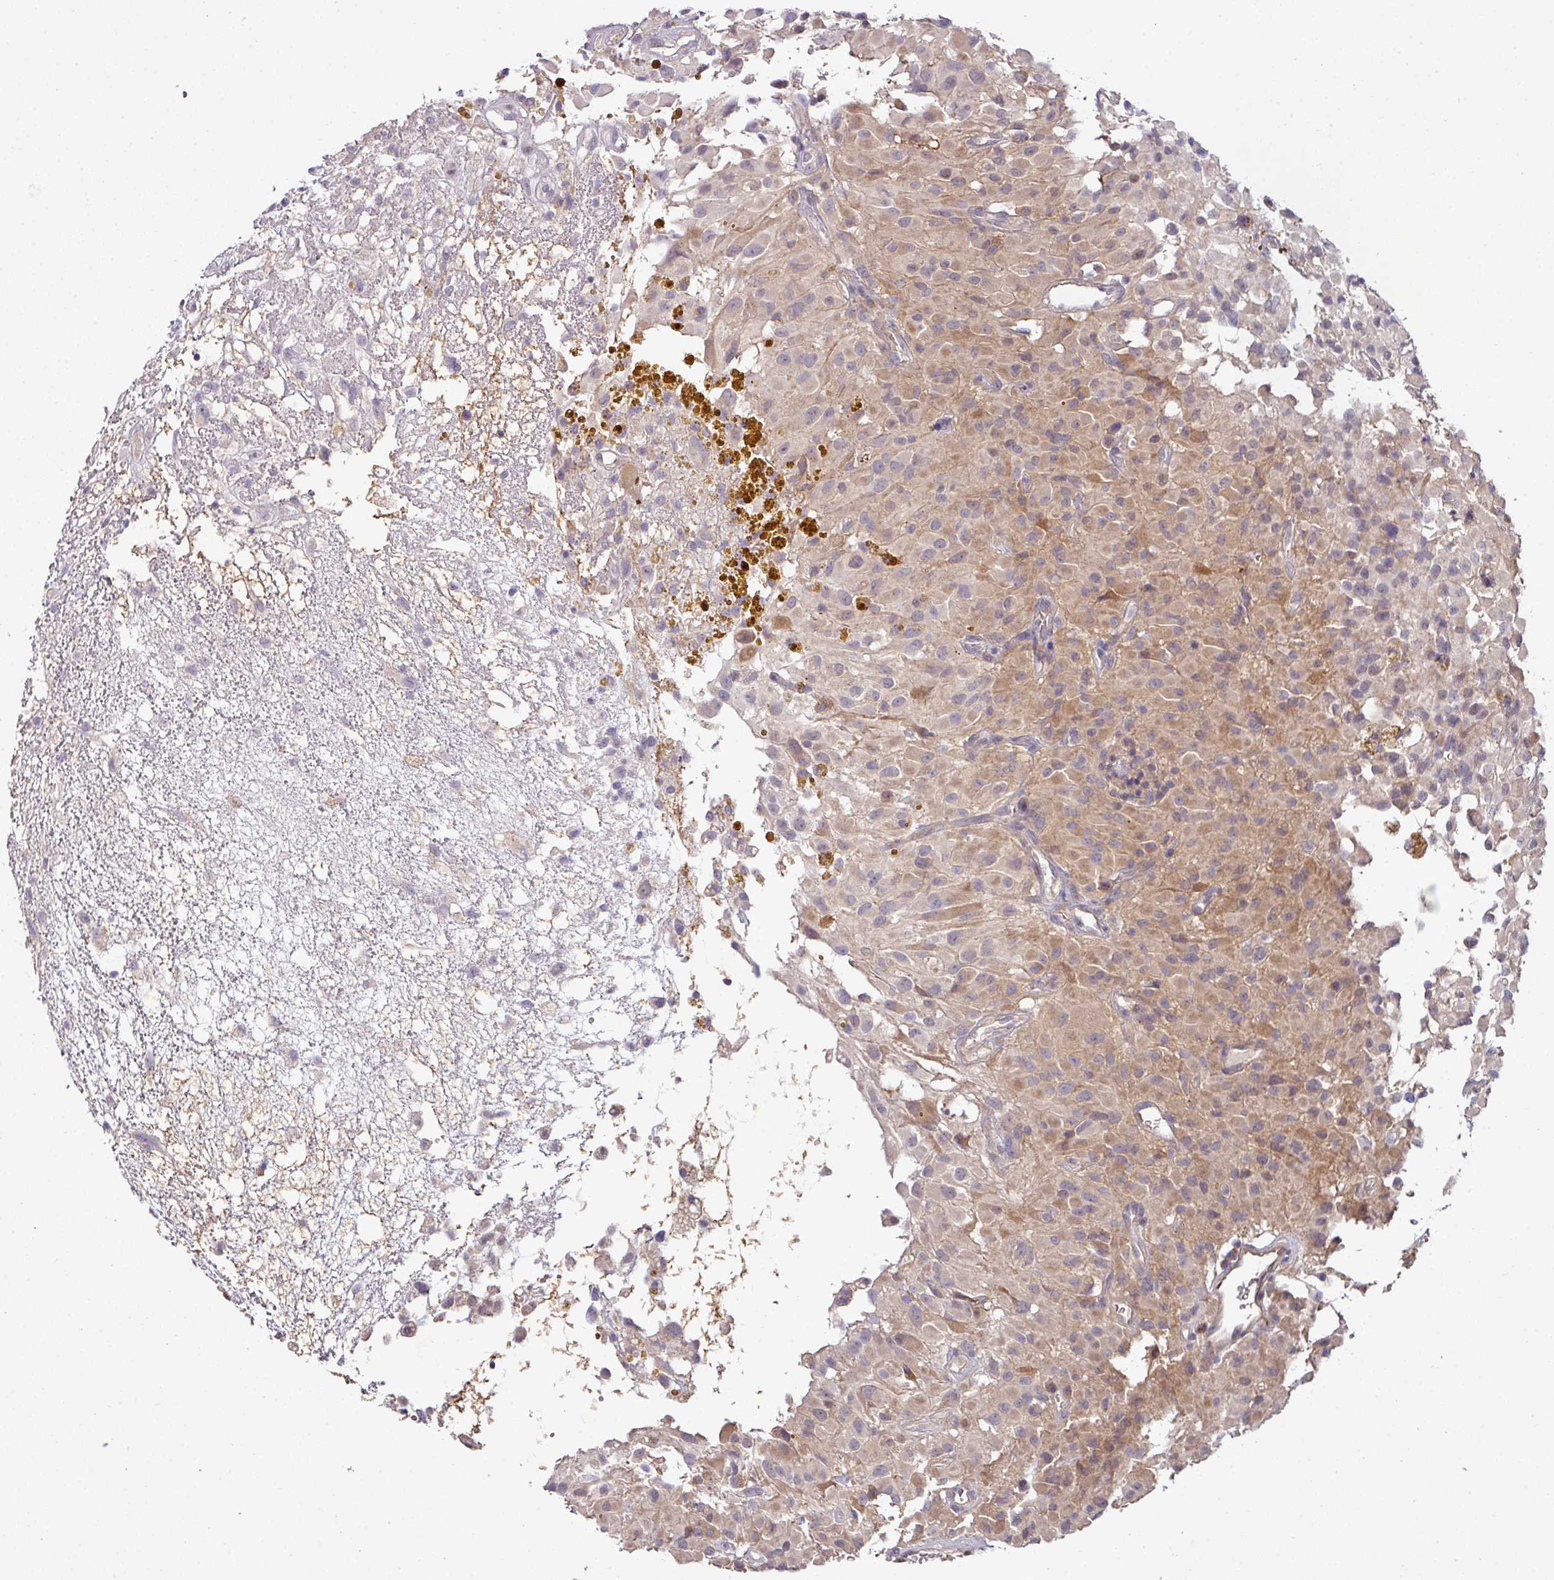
{"staining": {"intensity": "weak", "quantity": "<25%", "location": "cytoplasmic/membranous"}, "tissue": "glioma", "cell_type": "Tumor cells", "image_type": "cancer", "snomed": [{"axis": "morphology", "description": "Glioma, malignant, High grade"}, {"axis": "topography", "description": "Brain"}], "caption": "Immunohistochemical staining of glioma shows no significant staining in tumor cells. The staining was performed using DAB (3,3'-diaminobenzidine) to visualize the protein expression in brown, while the nuclei were stained in blue with hematoxylin (Magnification: 20x).", "gene": "SLAMF6", "patient": {"sex": "female", "age": 59}}